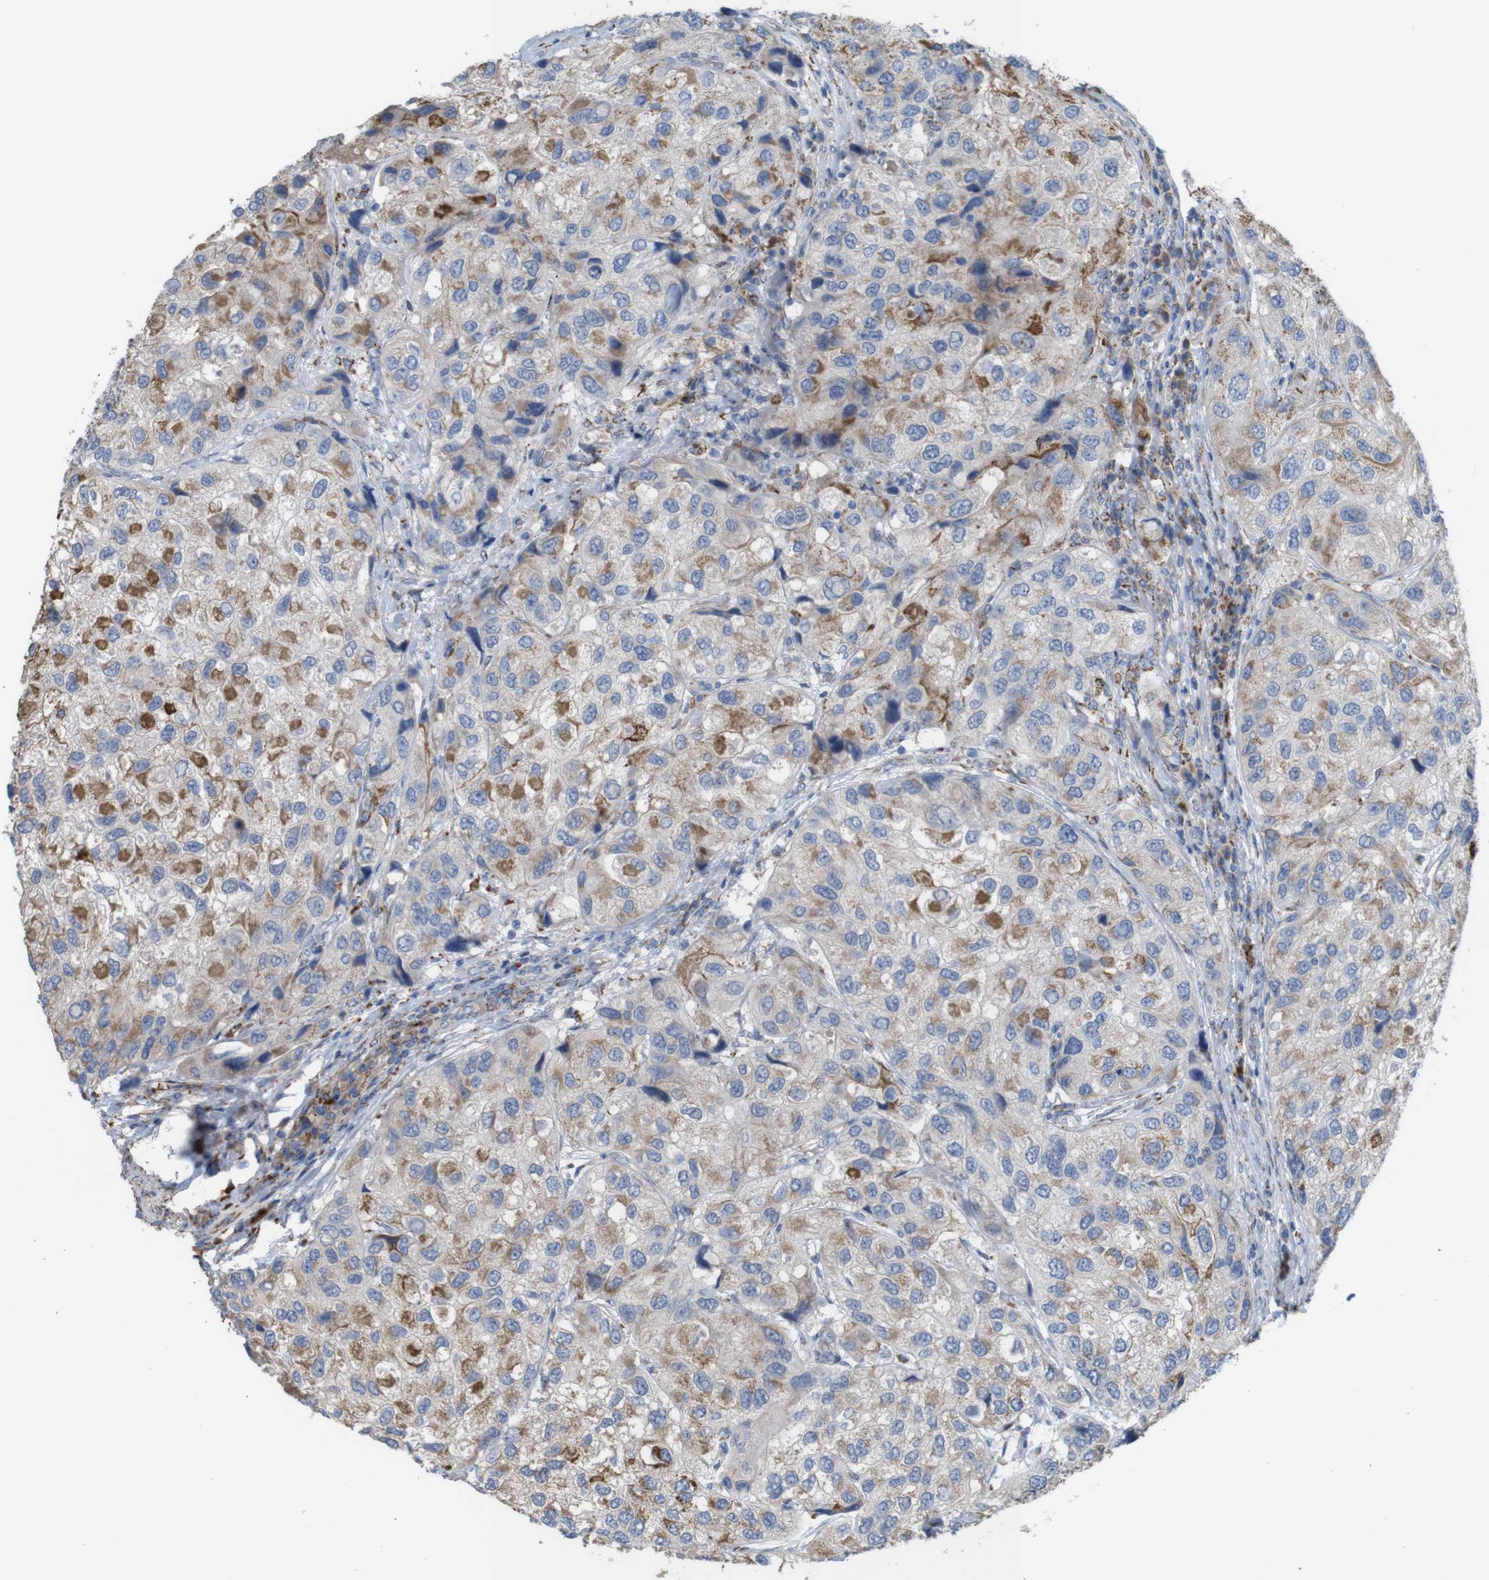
{"staining": {"intensity": "moderate", "quantity": "25%-75%", "location": "cytoplasmic/membranous"}, "tissue": "urothelial cancer", "cell_type": "Tumor cells", "image_type": "cancer", "snomed": [{"axis": "morphology", "description": "Urothelial carcinoma, High grade"}, {"axis": "topography", "description": "Urinary bladder"}], "caption": "A brown stain labels moderate cytoplasmic/membranous positivity of a protein in urothelial carcinoma (high-grade) tumor cells. Nuclei are stained in blue.", "gene": "PTPRR", "patient": {"sex": "female", "age": 64}}